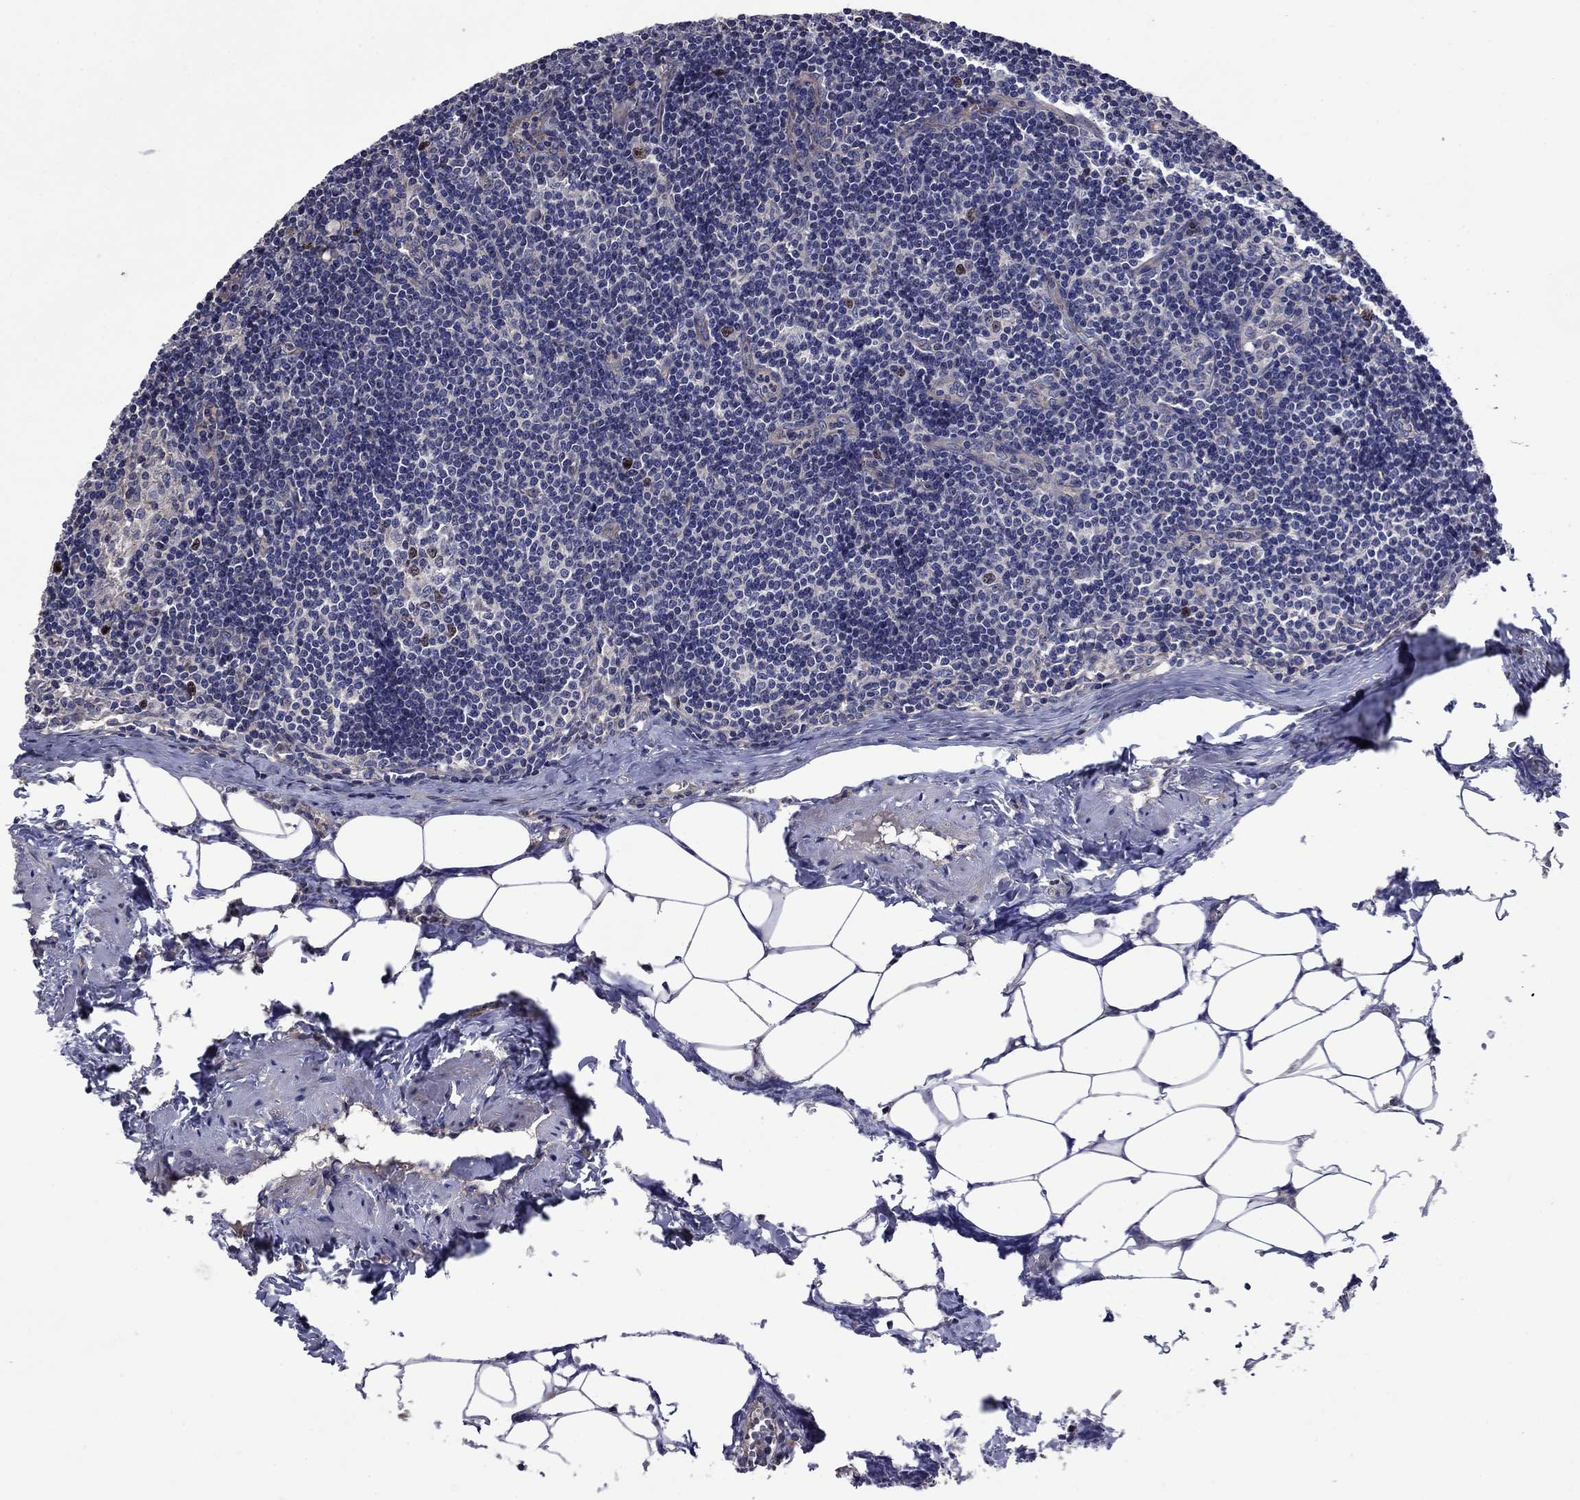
{"staining": {"intensity": "moderate", "quantity": "<25%", "location": "nuclear"}, "tissue": "lymph node", "cell_type": "Germinal center cells", "image_type": "normal", "snomed": [{"axis": "morphology", "description": "Normal tissue, NOS"}, {"axis": "topography", "description": "Lymph node"}], "caption": "Immunohistochemical staining of benign lymph node demonstrates <25% levels of moderate nuclear protein expression in about <25% of germinal center cells. (Brightfield microscopy of DAB IHC at high magnification).", "gene": "KIF22", "patient": {"sex": "female", "age": 51}}